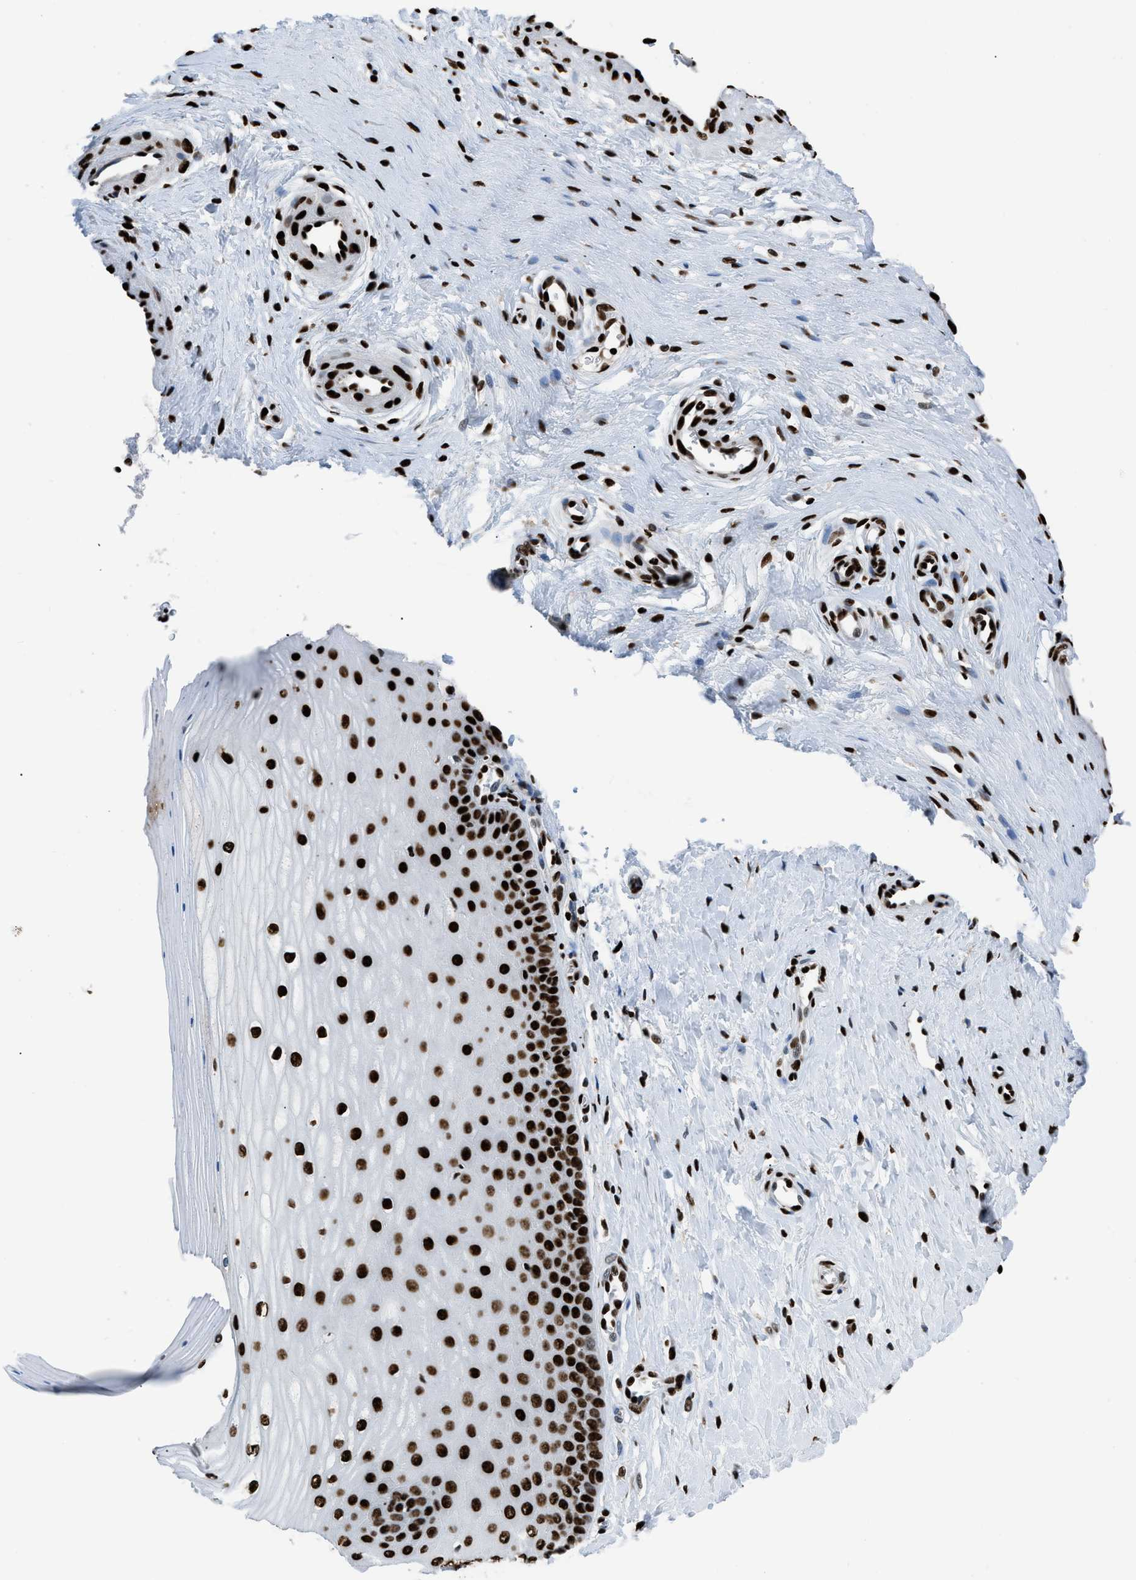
{"staining": {"intensity": "strong", "quantity": ">75%", "location": "nuclear"}, "tissue": "cervix", "cell_type": "Squamous epithelial cells", "image_type": "normal", "snomed": [{"axis": "morphology", "description": "Normal tissue, NOS"}, {"axis": "topography", "description": "Cervix"}], "caption": "Protein expression analysis of benign human cervix reveals strong nuclear expression in approximately >75% of squamous epithelial cells. Nuclei are stained in blue.", "gene": "HNRNPM", "patient": {"sex": "female", "age": 55}}